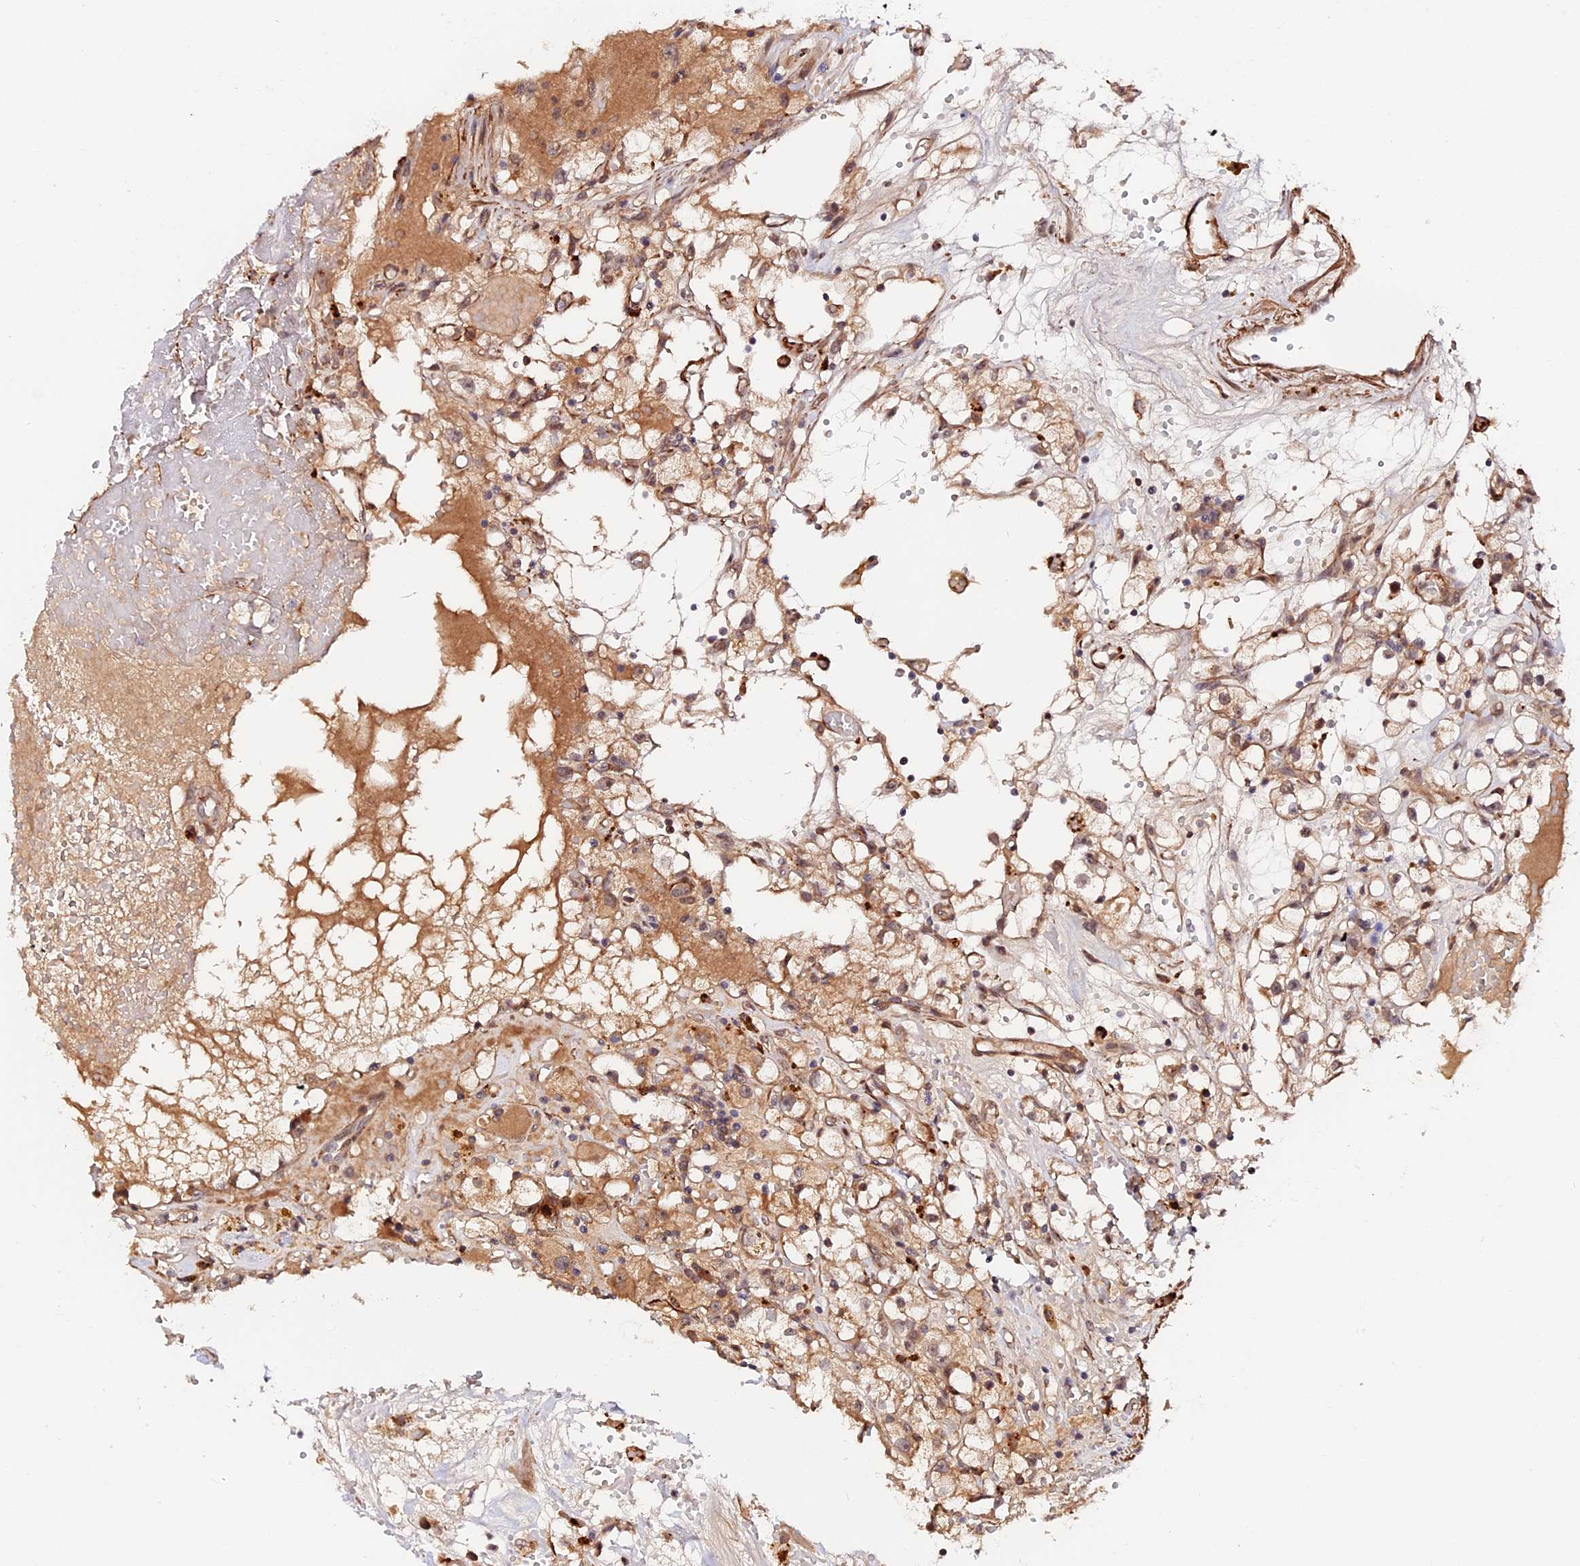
{"staining": {"intensity": "moderate", "quantity": "<25%", "location": "nuclear"}, "tissue": "renal cancer", "cell_type": "Tumor cells", "image_type": "cancer", "snomed": [{"axis": "morphology", "description": "Adenocarcinoma, NOS"}, {"axis": "topography", "description": "Kidney"}], "caption": "Approximately <25% of tumor cells in human renal cancer reveal moderate nuclear protein expression as visualized by brown immunohistochemical staining.", "gene": "IMPACT", "patient": {"sex": "male", "age": 56}}